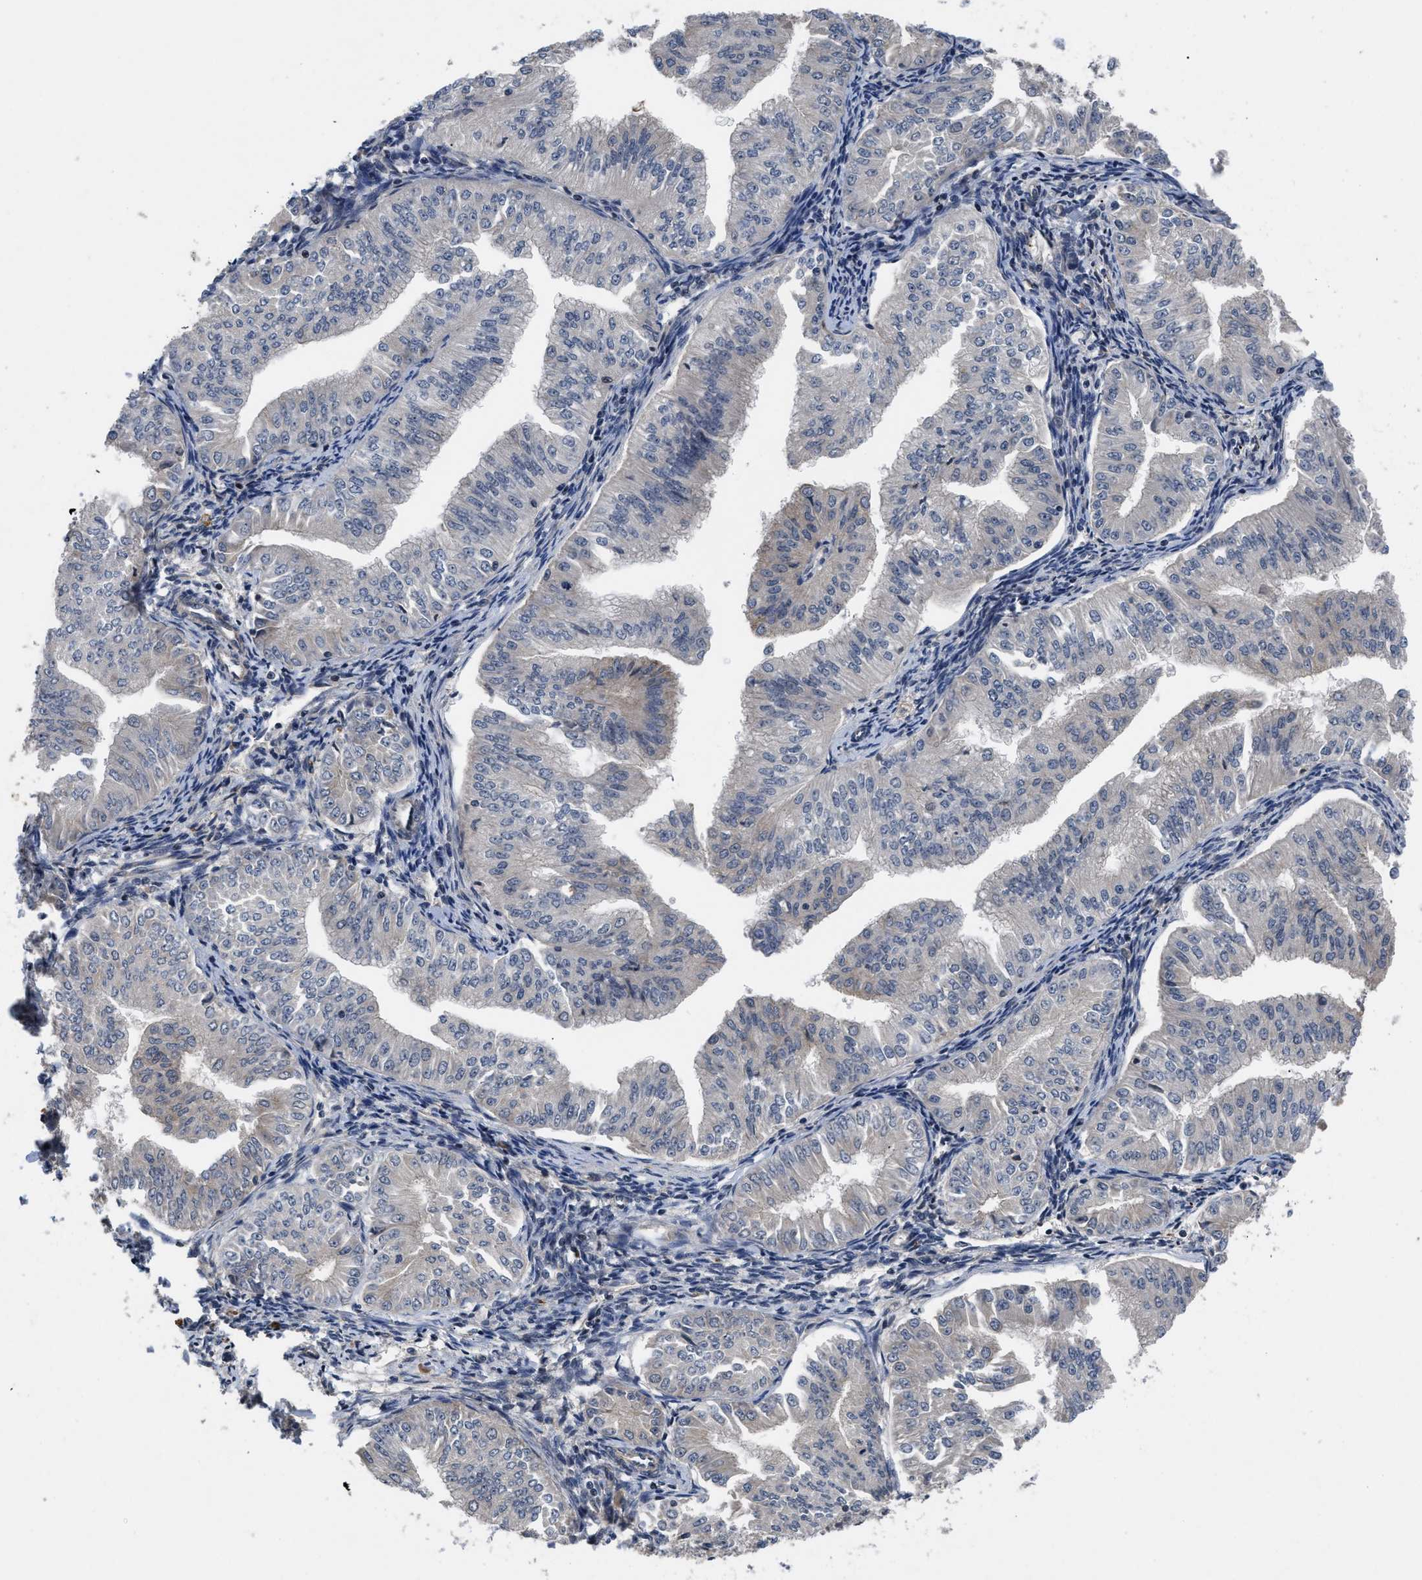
{"staining": {"intensity": "negative", "quantity": "none", "location": "none"}, "tissue": "endometrial cancer", "cell_type": "Tumor cells", "image_type": "cancer", "snomed": [{"axis": "morphology", "description": "Normal tissue, NOS"}, {"axis": "morphology", "description": "Adenocarcinoma, NOS"}, {"axis": "topography", "description": "Endometrium"}], "caption": "Image shows no protein staining in tumor cells of endometrial cancer (adenocarcinoma) tissue. (DAB (3,3'-diaminobenzidine) immunohistochemistry (IHC) visualized using brightfield microscopy, high magnification).", "gene": "DNAJC14", "patient": {"sex": "female", "age": 53}}